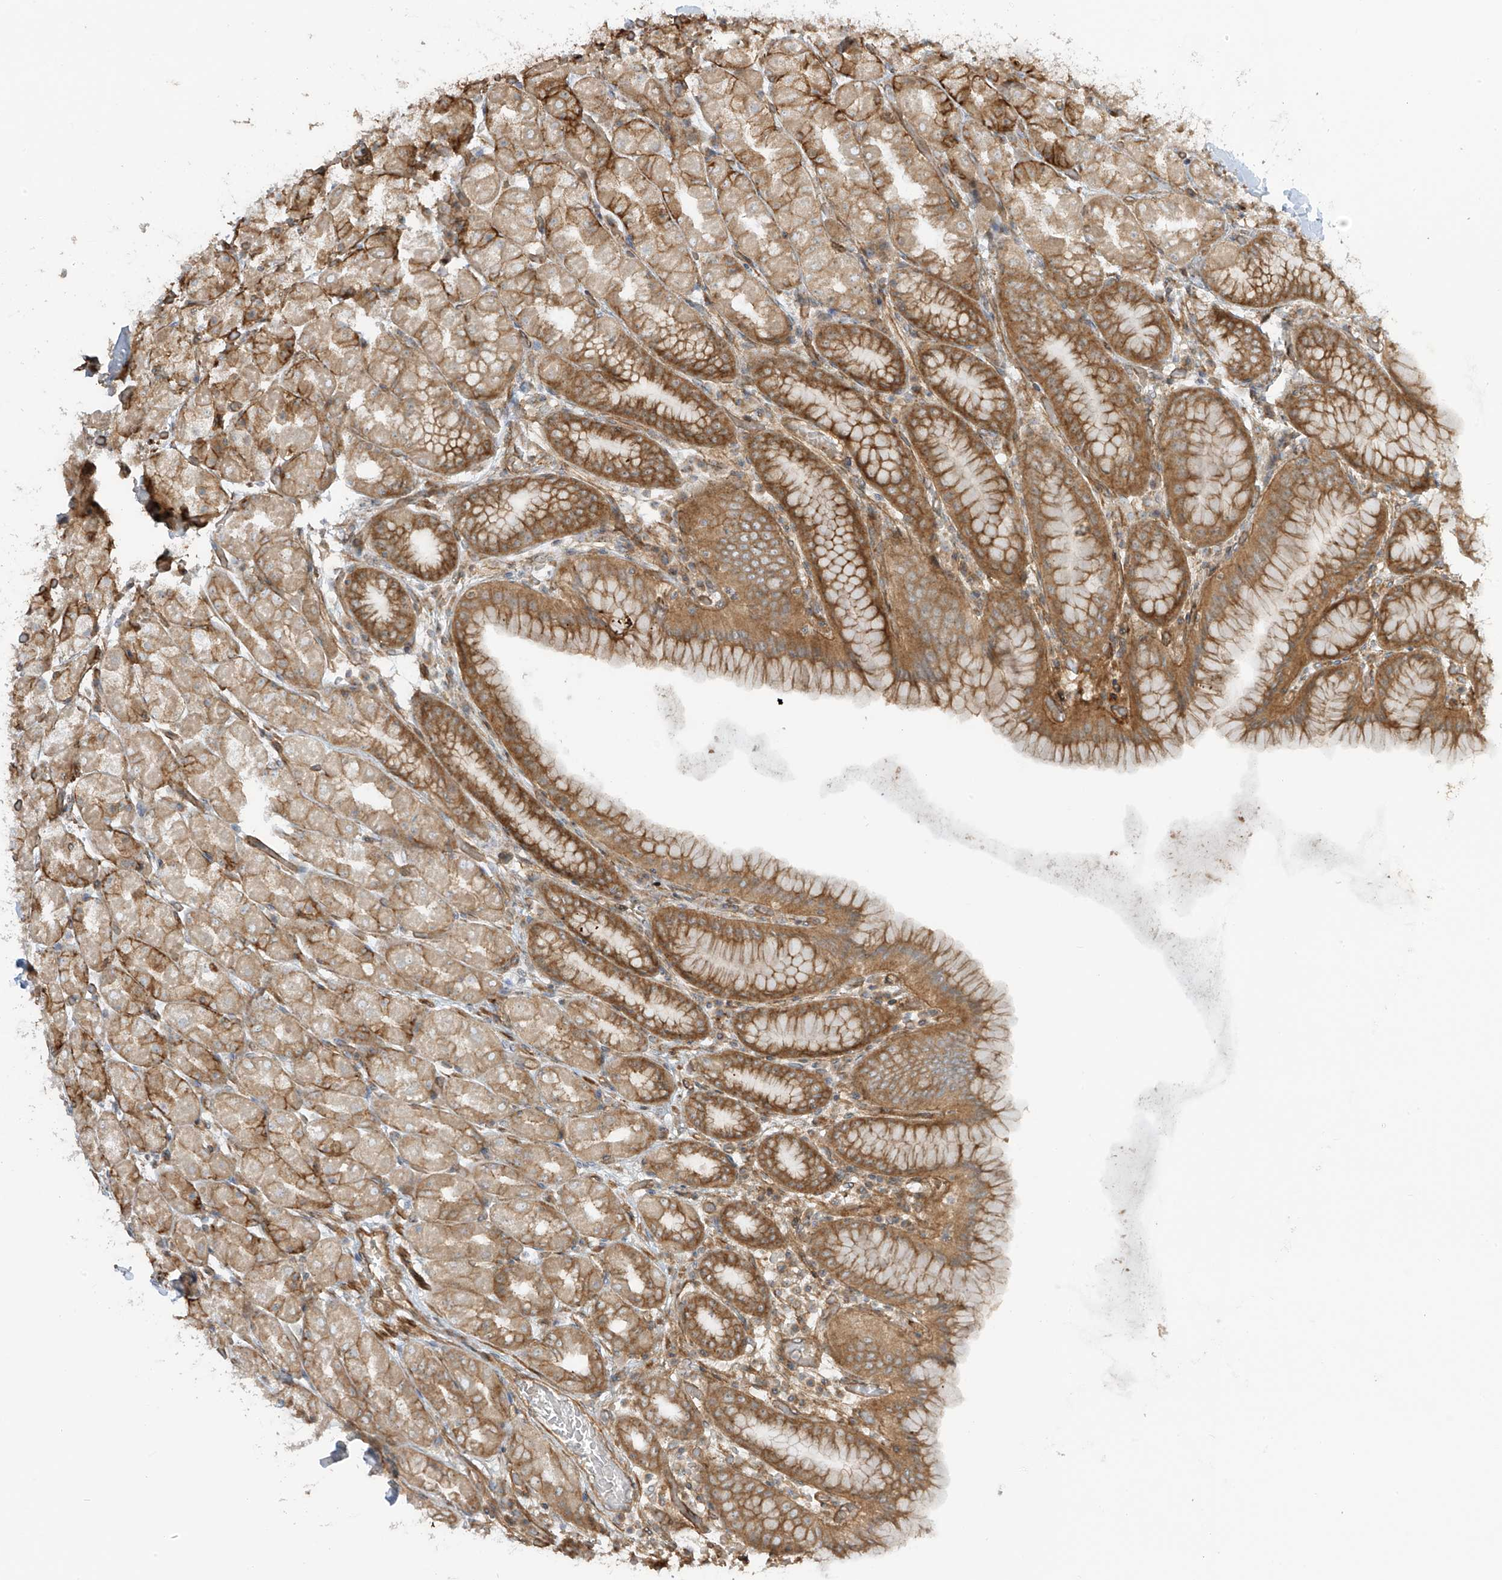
{"staining": {"intensity": "moderate", "quantity": "25%-75%", "location": "cytoplasmic/membranous"}, "tissue": "stomach", "cell_type": "Glandular cells", "image_type": "normal", "snomed": [{"axis": "morphology", "description": "Normal tissue, NOS"}, {"axis": "topography", "description": "Stomach, upper"}], "caption": "This photomicrograph reveals immunohistochemistry staining of unremarkable human stomach, with medium moderate cytoplasmic/membranous positivity in approximately 25%-75% of glandular cells.", "gene": "ENTR1", "patient": {"sex": "male", "age": 68}}